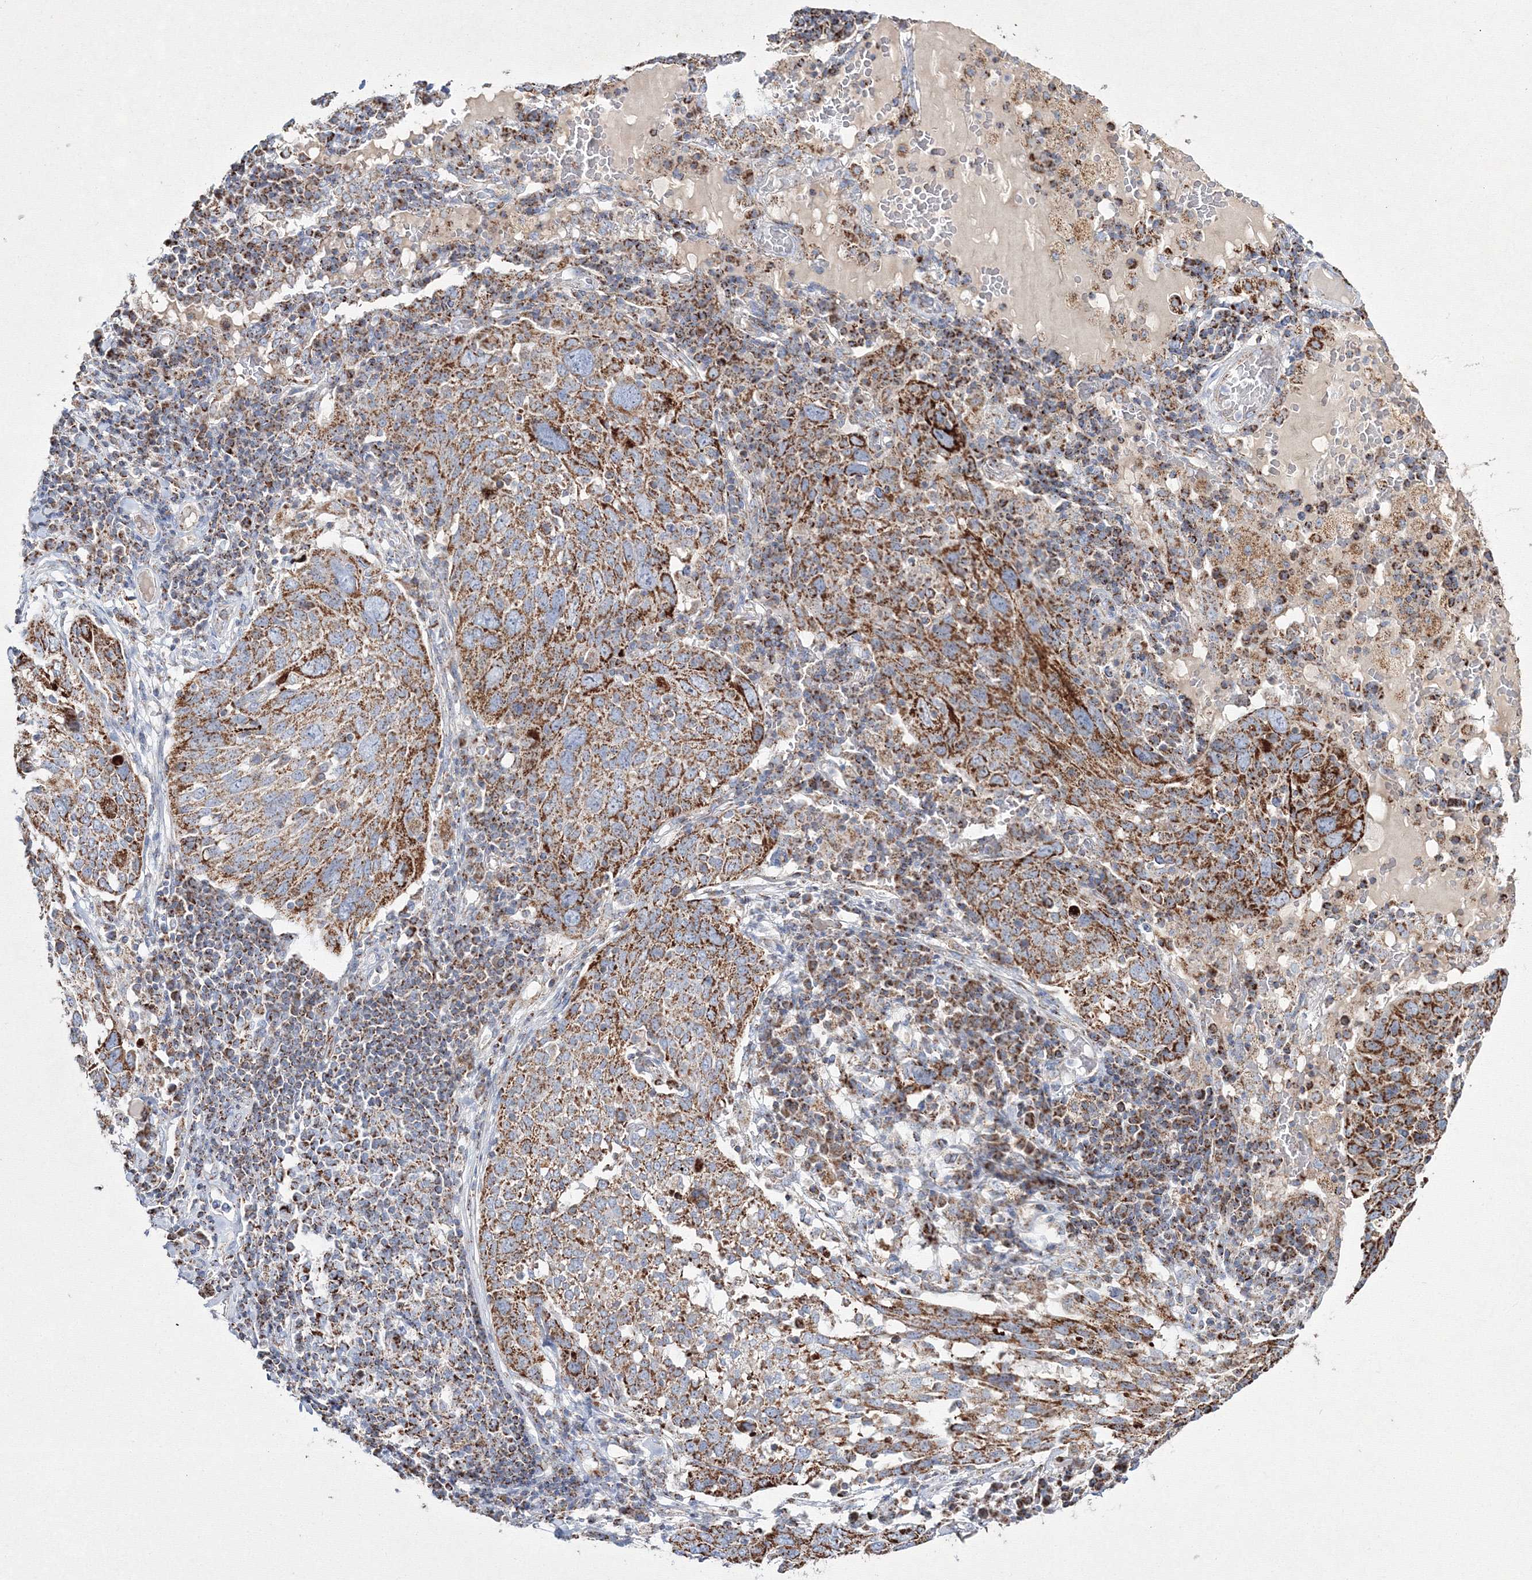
{"staining": {"intensity": "moderate", "quantity": ">75%", "location": "cytoplasmic/membranous"}, "tissue": "lung cancer", "cell_type": "Tumor cells", "image_type": "cancer", "snomed": [{"axis": "morphology", "description": "Squamous cell carcinoma, NOS"}, {"axis": "topography", "description": "Lung"}], "caption": "Human squamous cell carcinoma (lung) stained with a brown dye displays moderate cytoplasmic/membranous positive positivity in approximately >75% of tumor cells.", "gene": "IGSF9", "patient": {"sex": "male", "age": 65}}